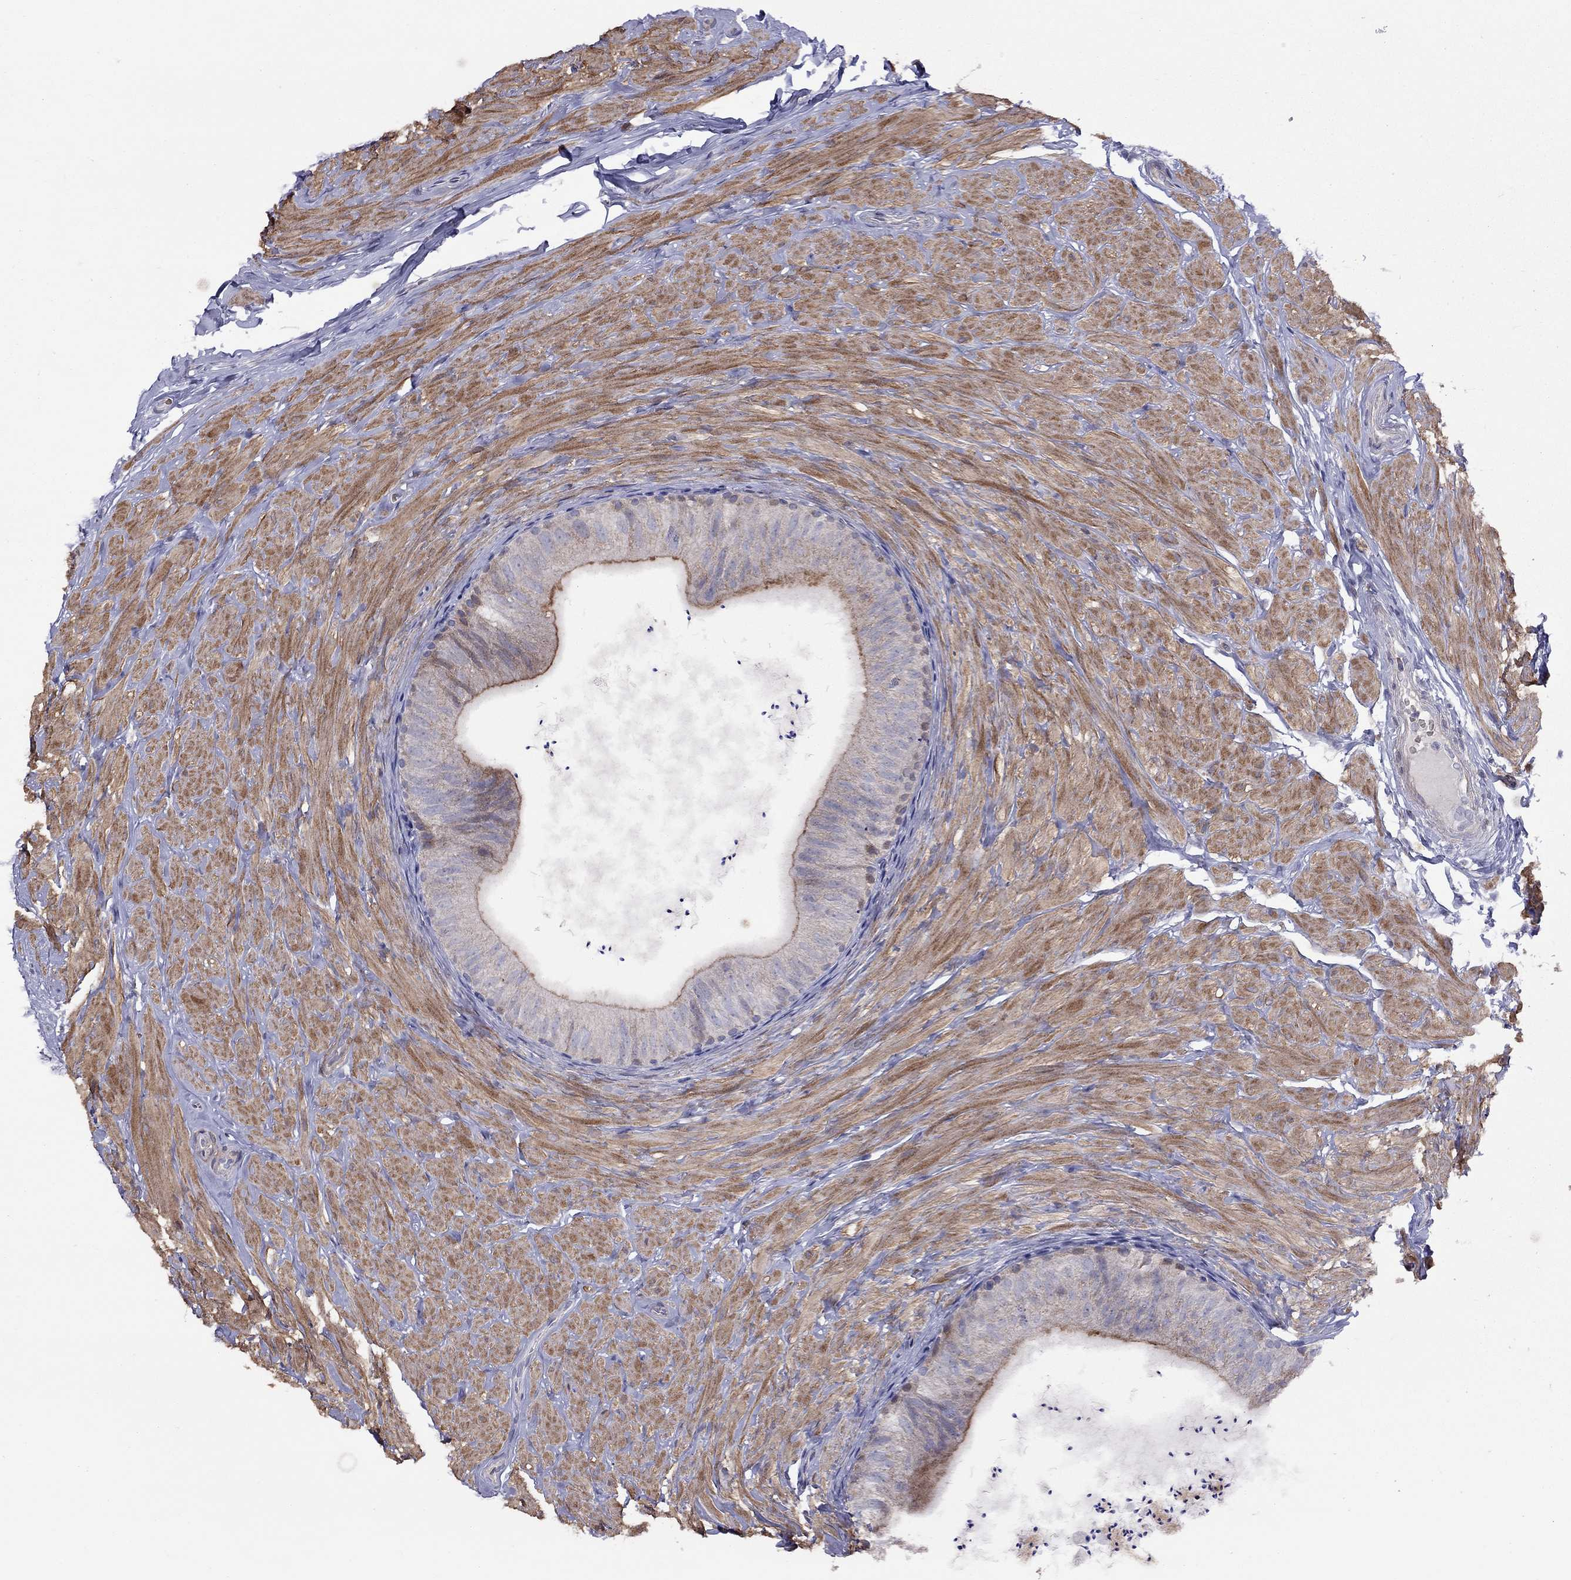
{"staining": {"intensity": "moderate", "quantity": "25%-75%", "location": "cytoplasmic/membranous"}, "tissue": "epididymis", "cell_type": "Glandular cells", "image_type": "normal", "snomed": [{"axis": "morphology", "description": "Normal tissue, NOS"}, {"axis": "topography", "description": "Epididymis"}], "caption": "Protein expression by IHC demonstrates moderate cytoplasmic/membranous positivity in approximately 25%-75% of glandular cells in benign epididymis.", "gene": "SYTL2", "patient": {"sex": "male", "age": 32}}